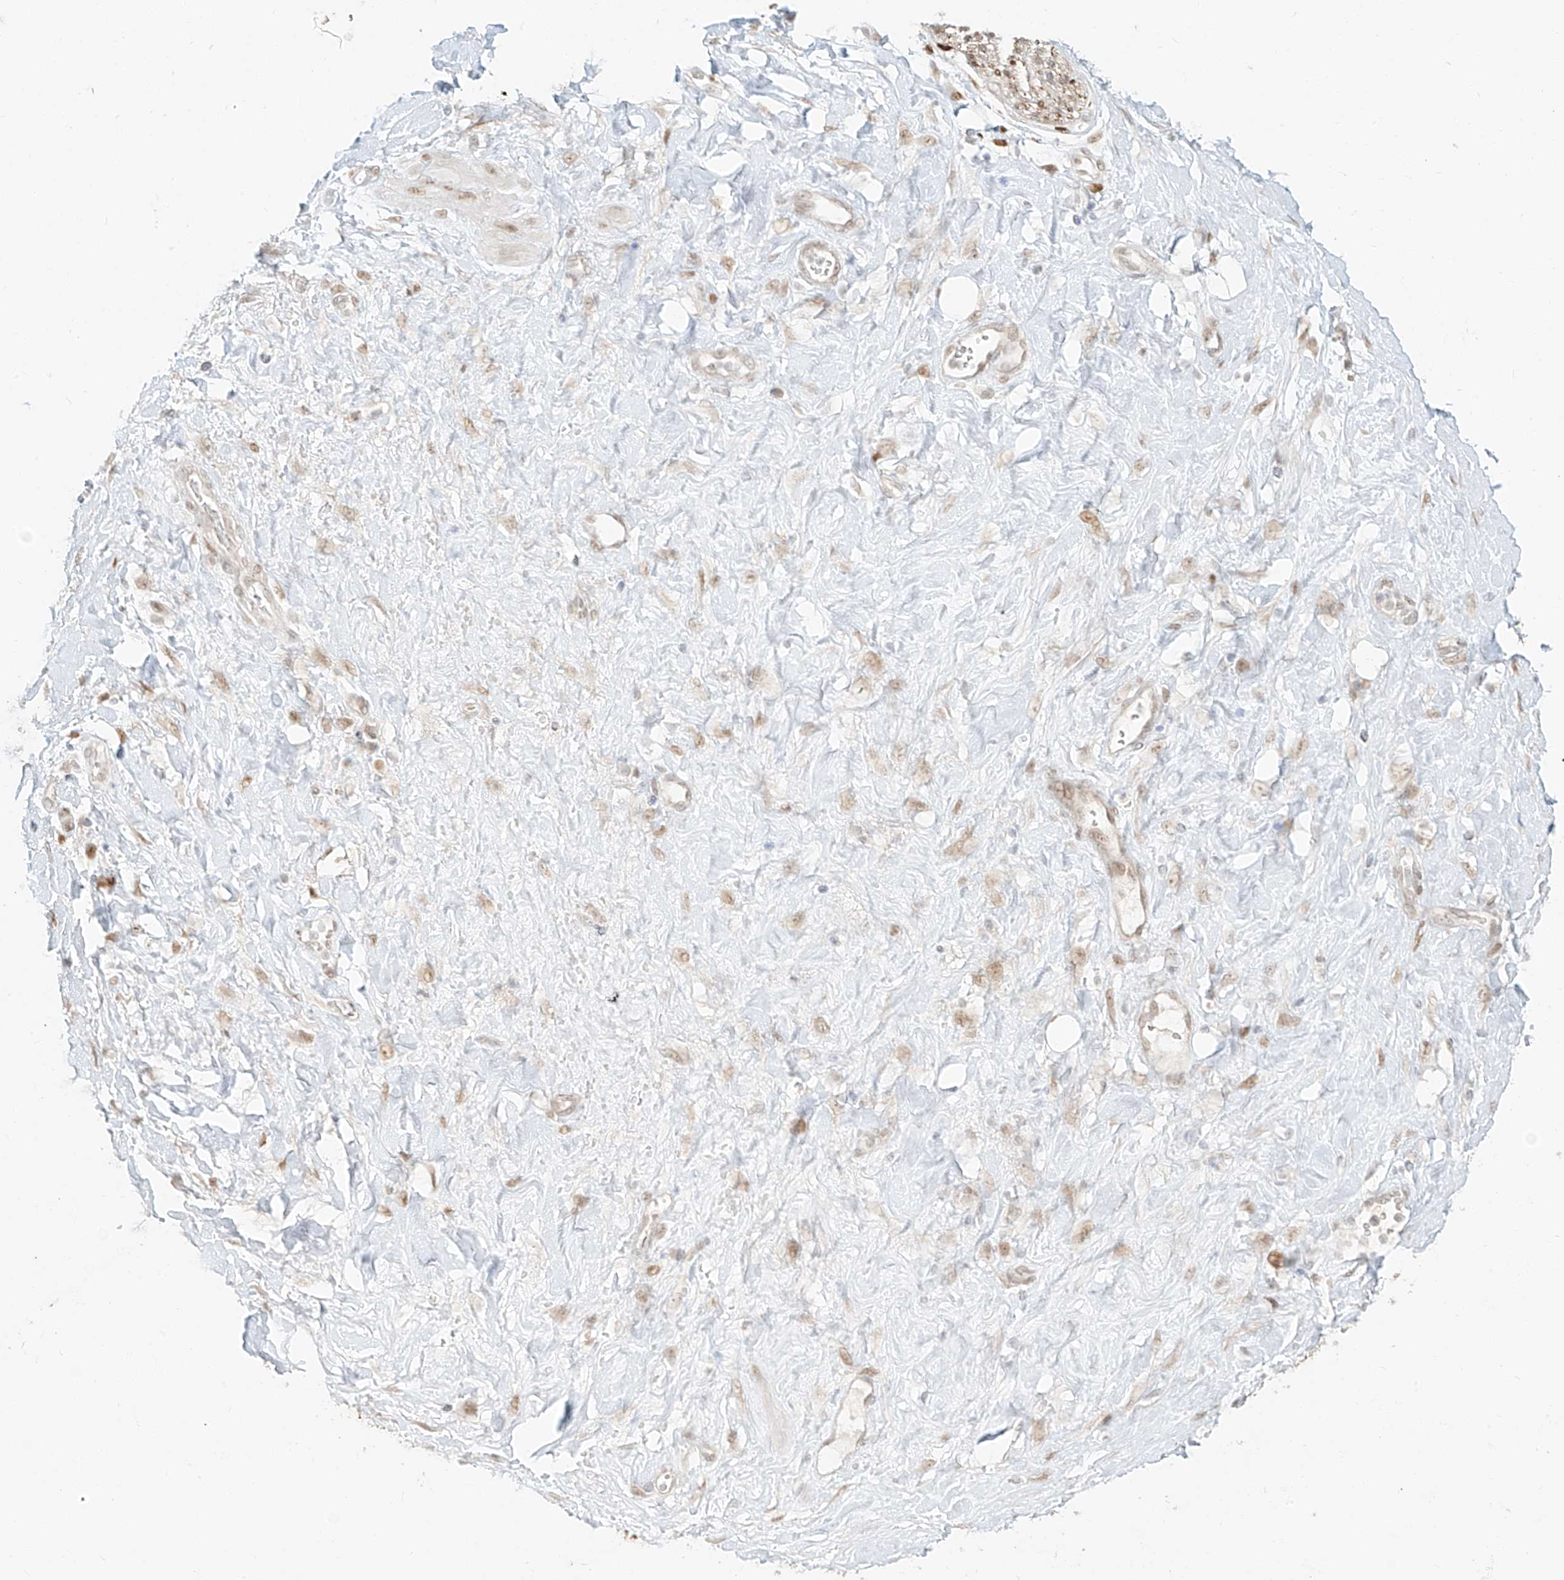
{"staining": {"intensity": "weak", "quantity": "25%-75%", "location": "cytoplasmic/membranous,nuclear"}, "tissue": "soft tissue", "cell_type": "Fibroblasts", "image_type": "normal", "snomed": [{"axis": "morphology", "description": "Normal tissue, NOS"}, {"axis": "morphology", "description": "Adenocarcinoma, NOS"}, {"axis": "topography", "description": "Pancreas"}, {"axis": "topography", "description": "Peripheral nerve tissue"}], "caption": "Normal soft tissue reveals weak cytoplasmic/membranous,nuclear positivity in approximately 25%-75% of fibroblasts.", "gene": "ZNF774", "patient": {"sex": "male", "age": 59}}